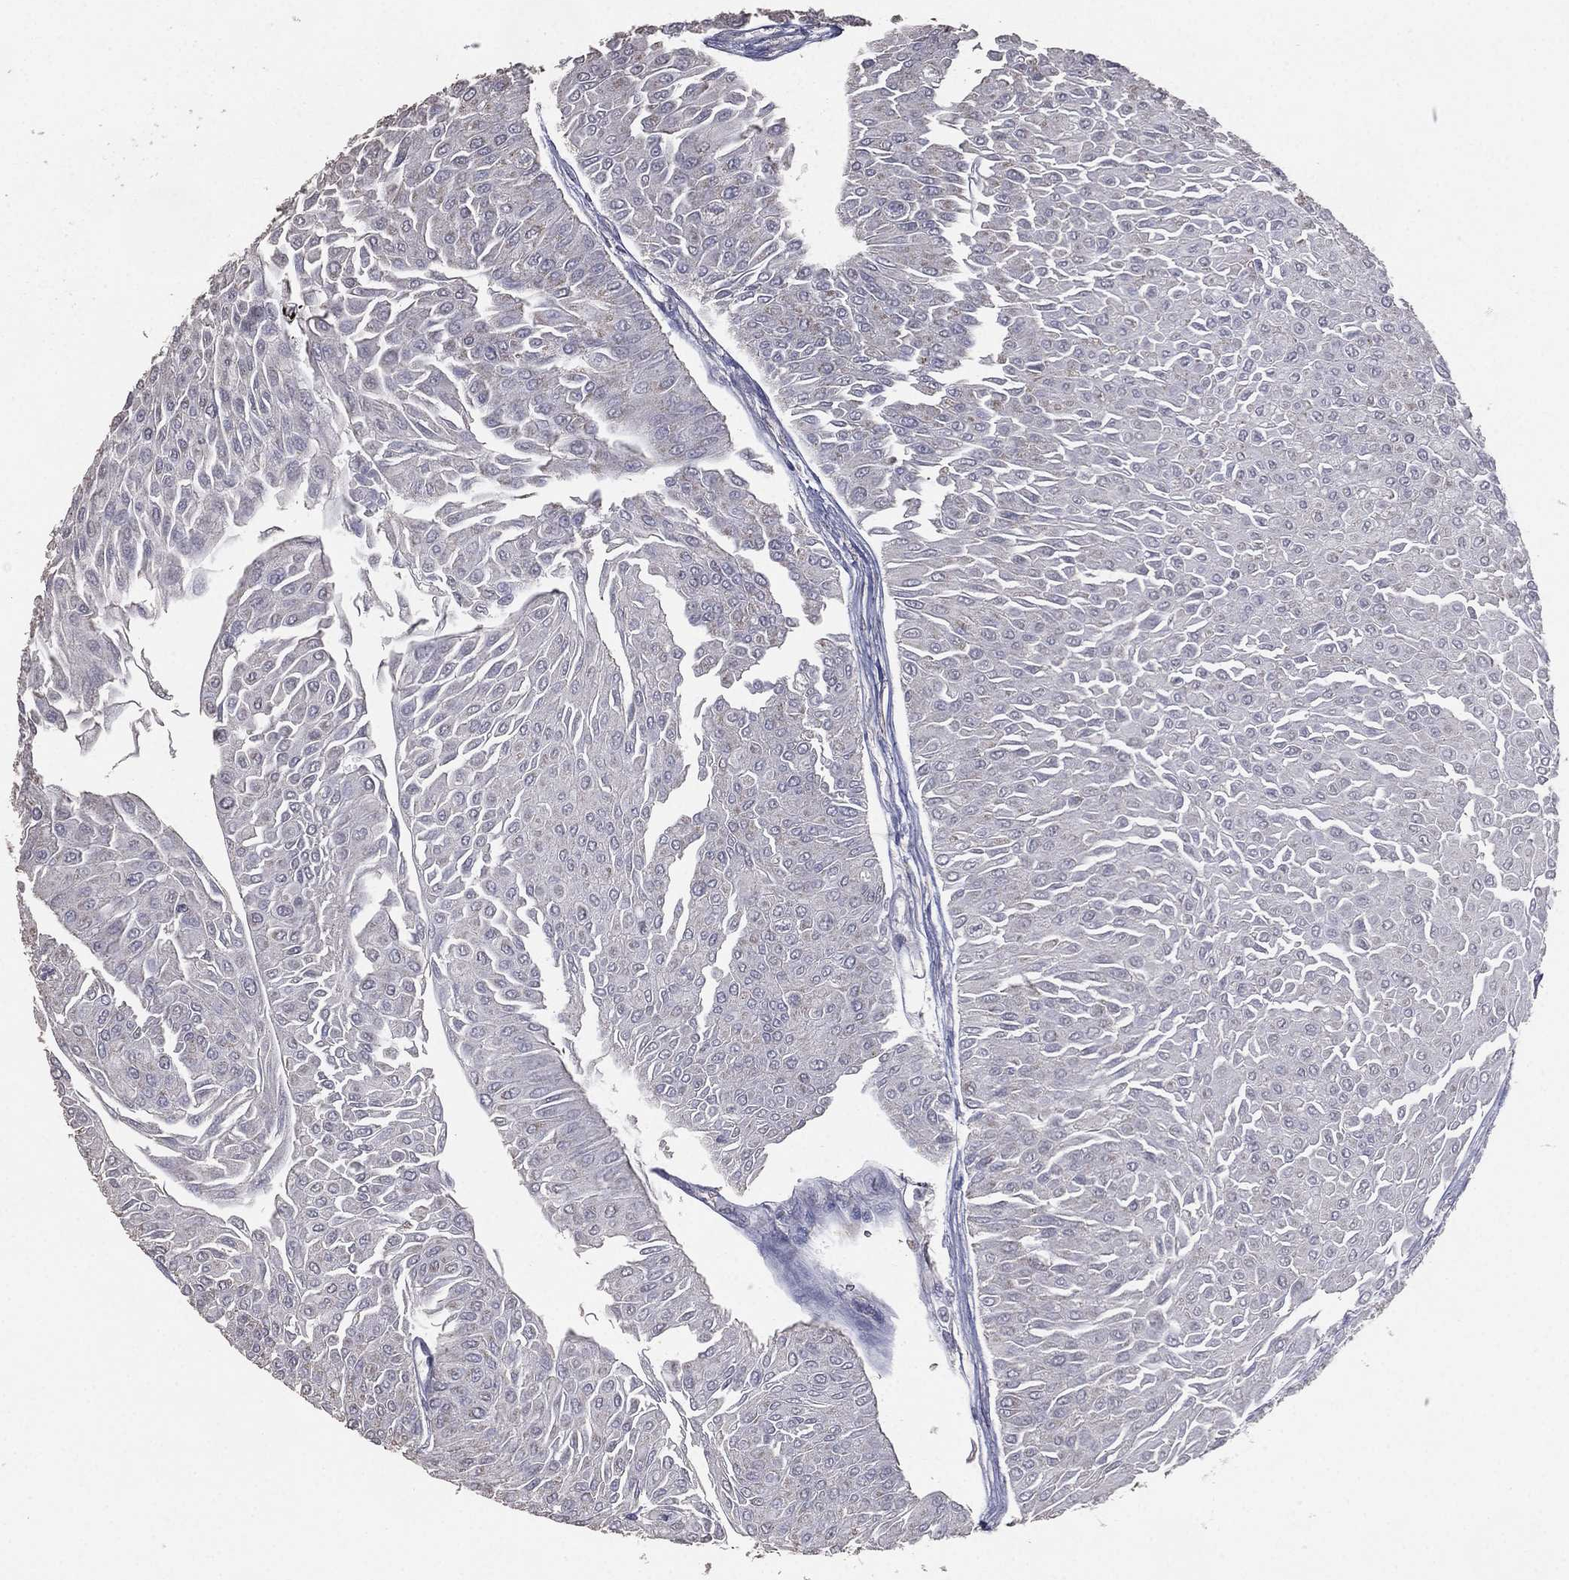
{"staining": {"intensity": "negative", "quantity": "none", "location": "none"}, "tissue": "urothelial cancer", "cell_type": "Tumor cells", "image_type": "cancer", "snomed": [{"axis": "morphology", "description": "Urothelial carcinoma, Low grade"}, {"axis": "topography", "description": "Urinary bladder"}], "caption": "Immunohistochemical staining of low-grade urothelial carcinoma reveals no significant expression in tumor cells. (Stains: DAB (3,3'-diaminobenzidine) IHC with hematoxylin counter stain, Microscopy: brightfield microscopy at high magnification).", "gene": "ESX1", "patient": {"sex": "male", "age": 67}}